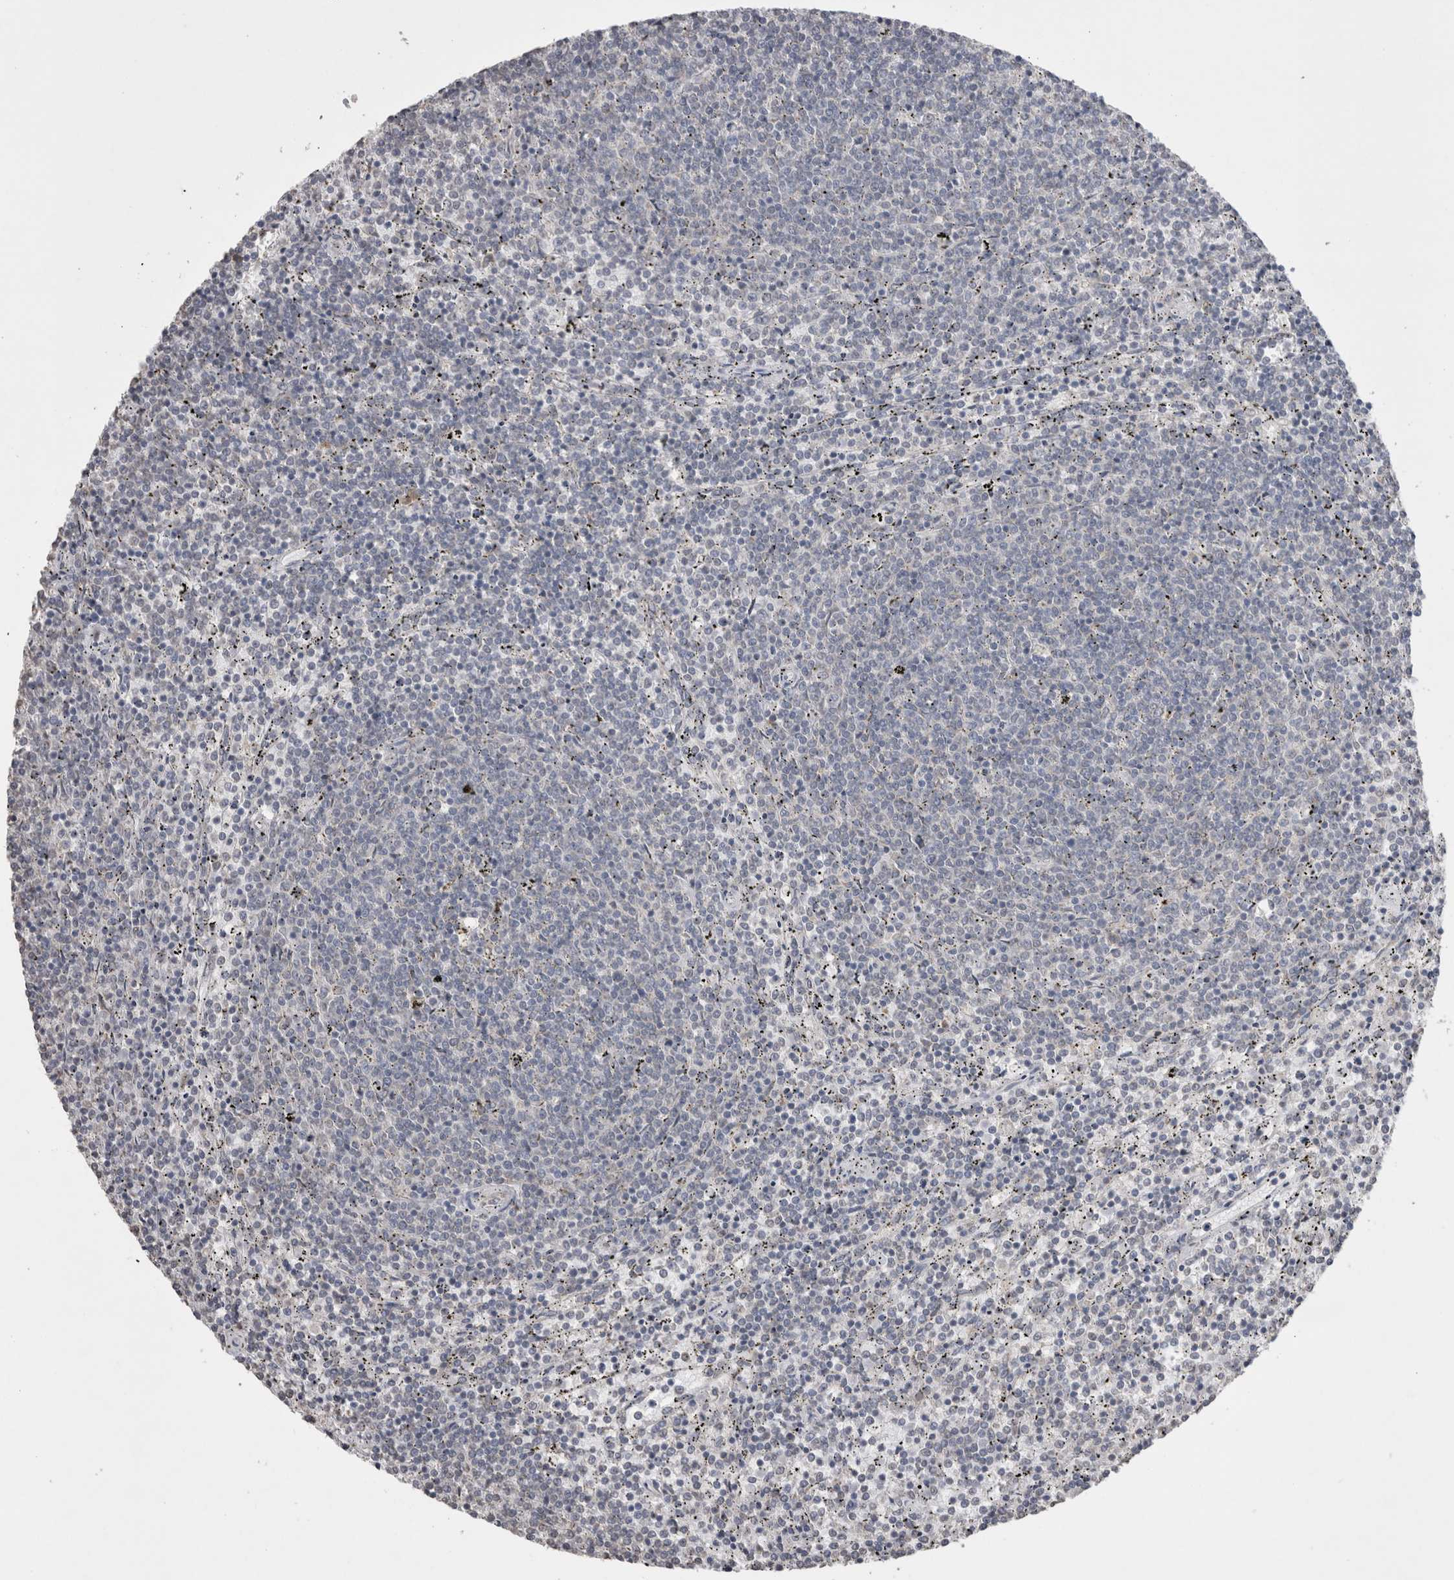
{"staining": {"intensity": "negative", "quantity": "none", "location": "none"}, "tissue": "lymphoma", "cell_type": "Tumor cells", "image_type": "cancer", "snomed": [{"axis": "morphology", "description": "Malignant lymphoma, non-Hodgkin's type, Low grade"}, {"axis": "topography", "description": "Spleen"}], "caption": "Immunohistochemistry micrograph of neoplastic tissue: human low-grade malignant lymphoma, non-Hodgkin's type stained with DAB (3,3'-diaminobenzidine) displays no significant protein expression in tumor cells. Brightfield microscopy of immunohistochemistry stained with DAB (3,3'-diaminobenzidine) (brown) and hematoxylin (blue), captured at high magnification.", "gene": "NOMO1", "patient": {"sex": "female", "age": 50}}